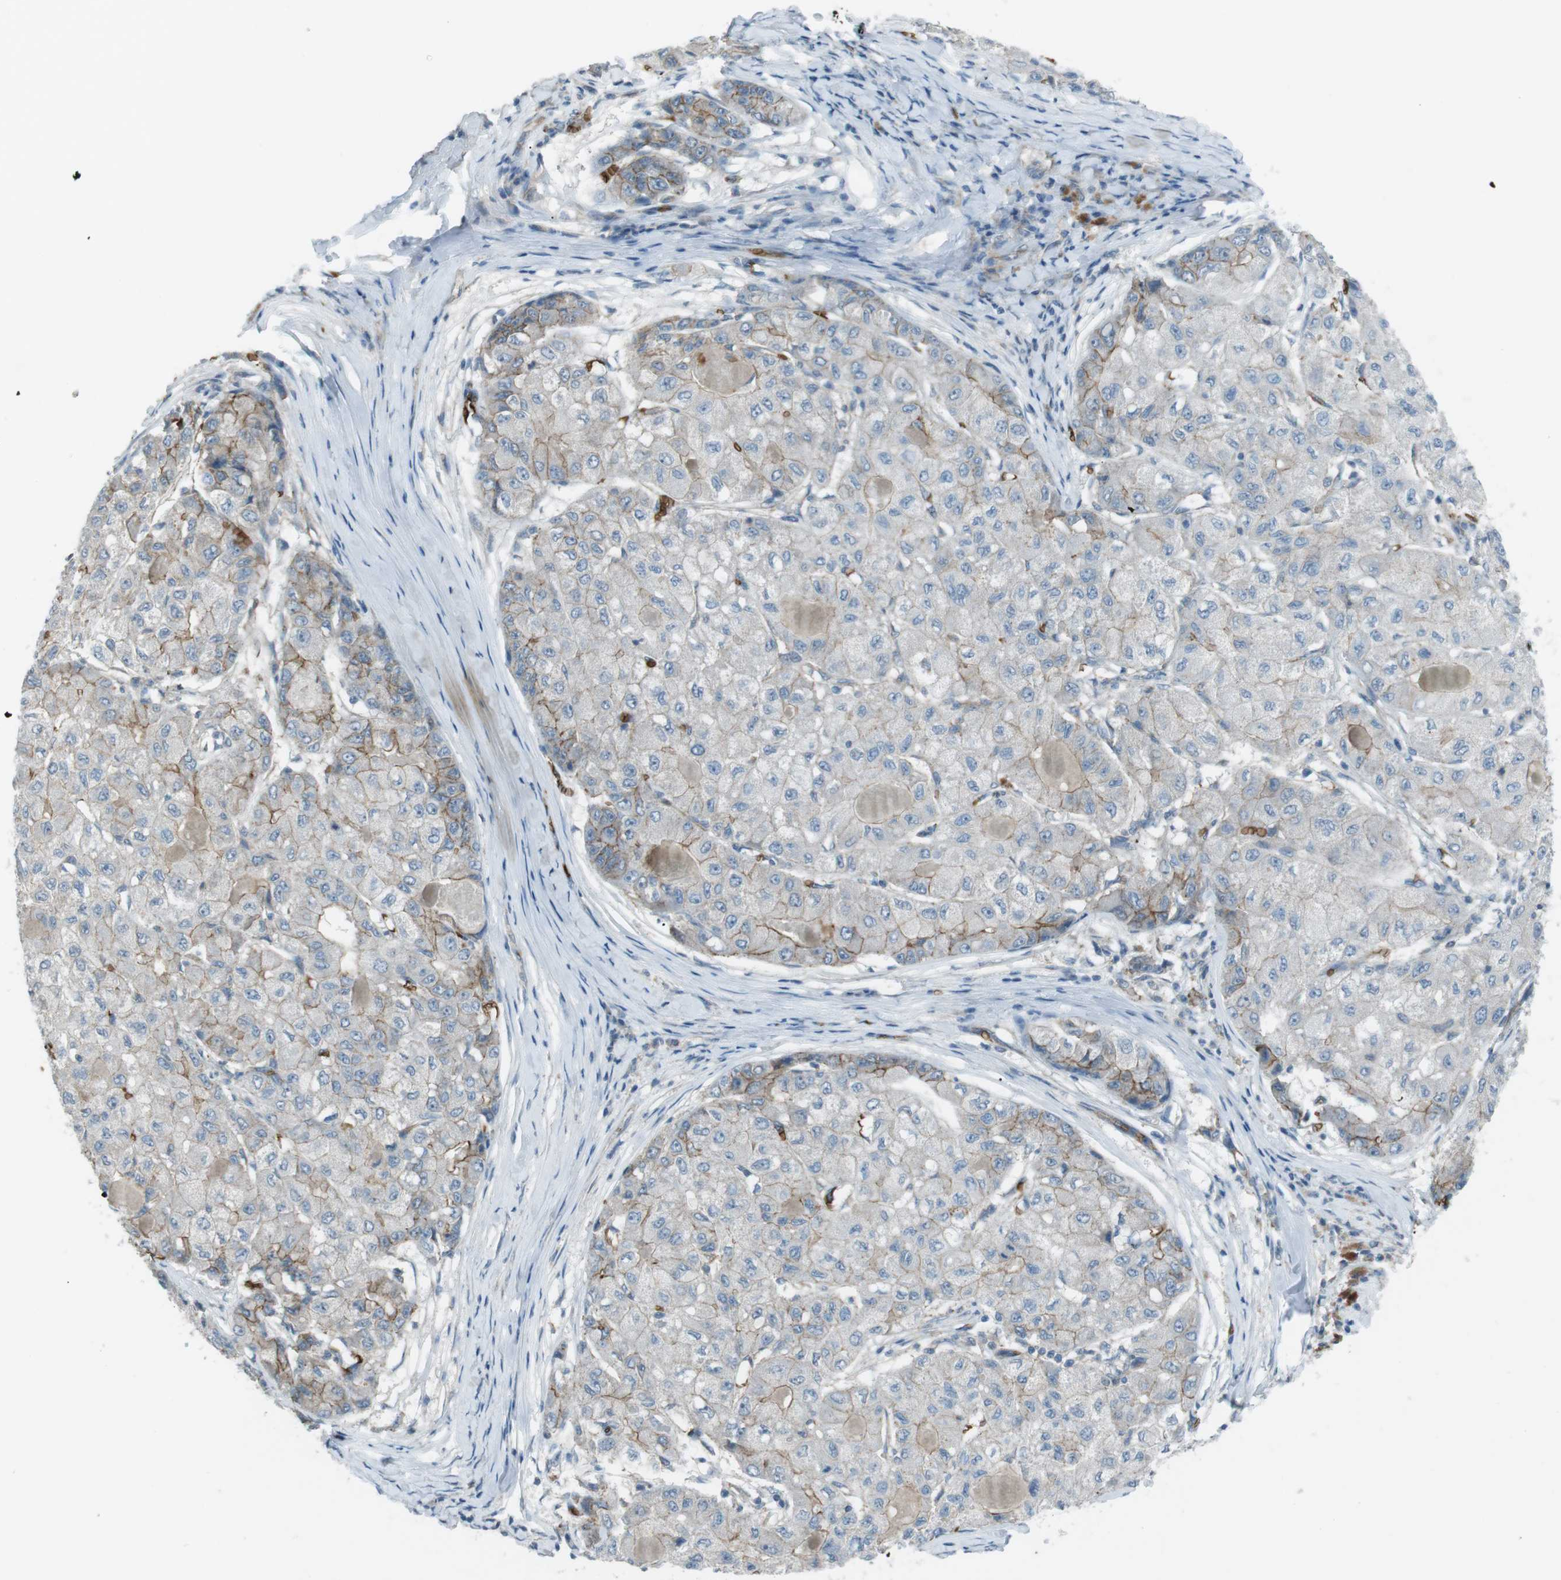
{"staining": {"intensity": "moderate", "quantity": "<25%", "location": "cytoplasmic/membranous"}, "tissue": "liver cancer", "cell_type": "Tumor cells", "image_type": "cancer", "snomed": [{"axis": "morphology", "description": "Carcinoma, Hepatocellular, NOS"}, {"axis": "topography", "description": "Liver"}], "caption": "This image exhibits liver cancer stained with IHC to label a protein in brown. The cytoplasmic/membranous of tumor cells show moderate positivity for the protein. Nuclei are counter-stained blue.", "gene": "SPTA1", "patient": {"sex": "male", "age": 80}}